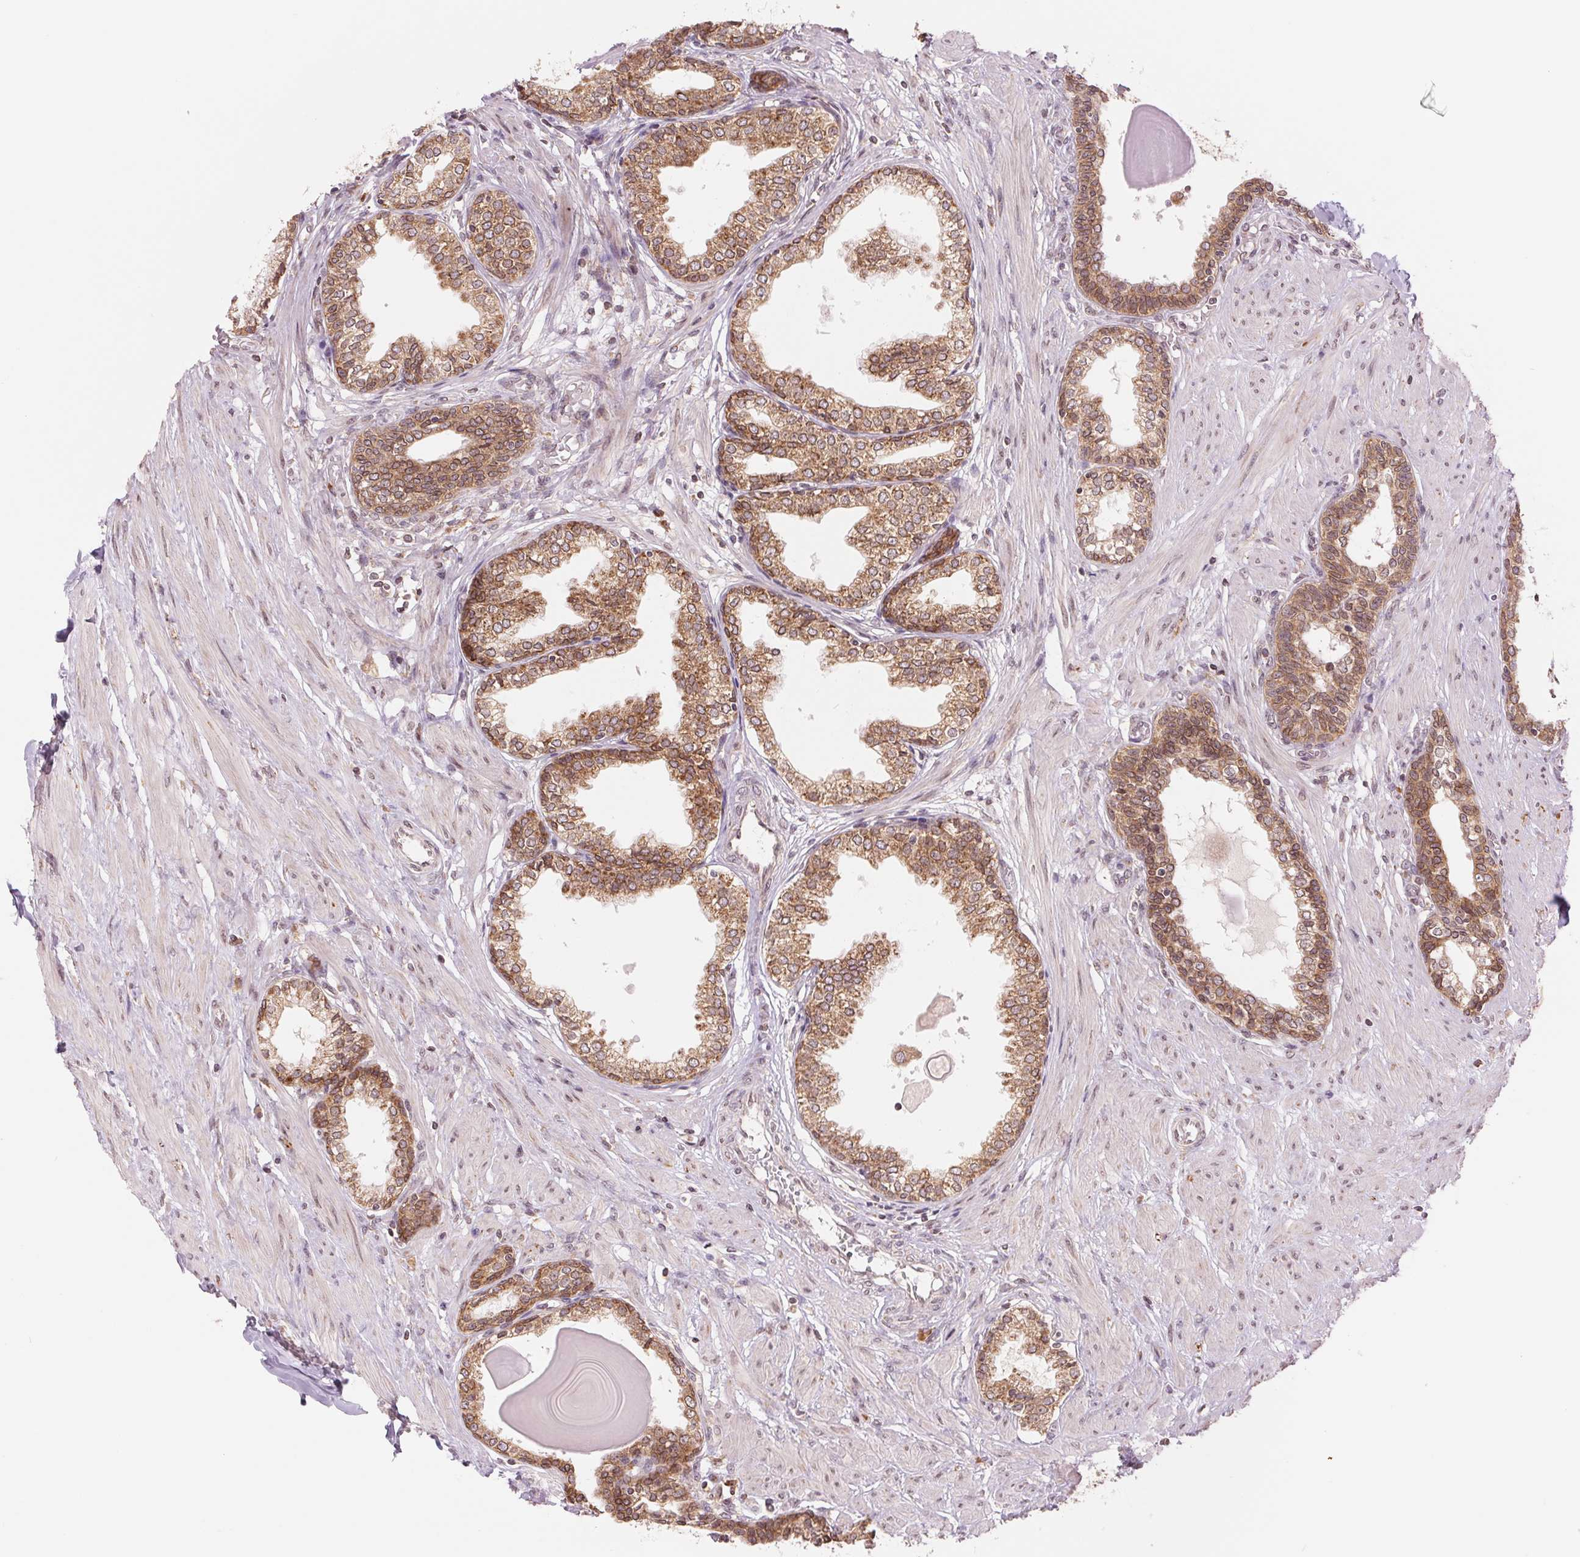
{"staining": {"intensity": "moderate", "quantity": ">75%", "location": "cytoplasmic/membranous"}, "tissue": "prostate", "cell_type": "Glandular cells", "image_type": "normal", "snomed": [{"axis": "morphology", "description": "Normal tissue, NOS"}, {"axis": "topography", "description": "Prostate"}], "caption": "Protein analysis of normal prostate demonstrates moderate cytoplasmic/membranous positivity in about >75% of glandular cells.", "gene": "TECR", "patient": {"sex": "male", "age": 55}}